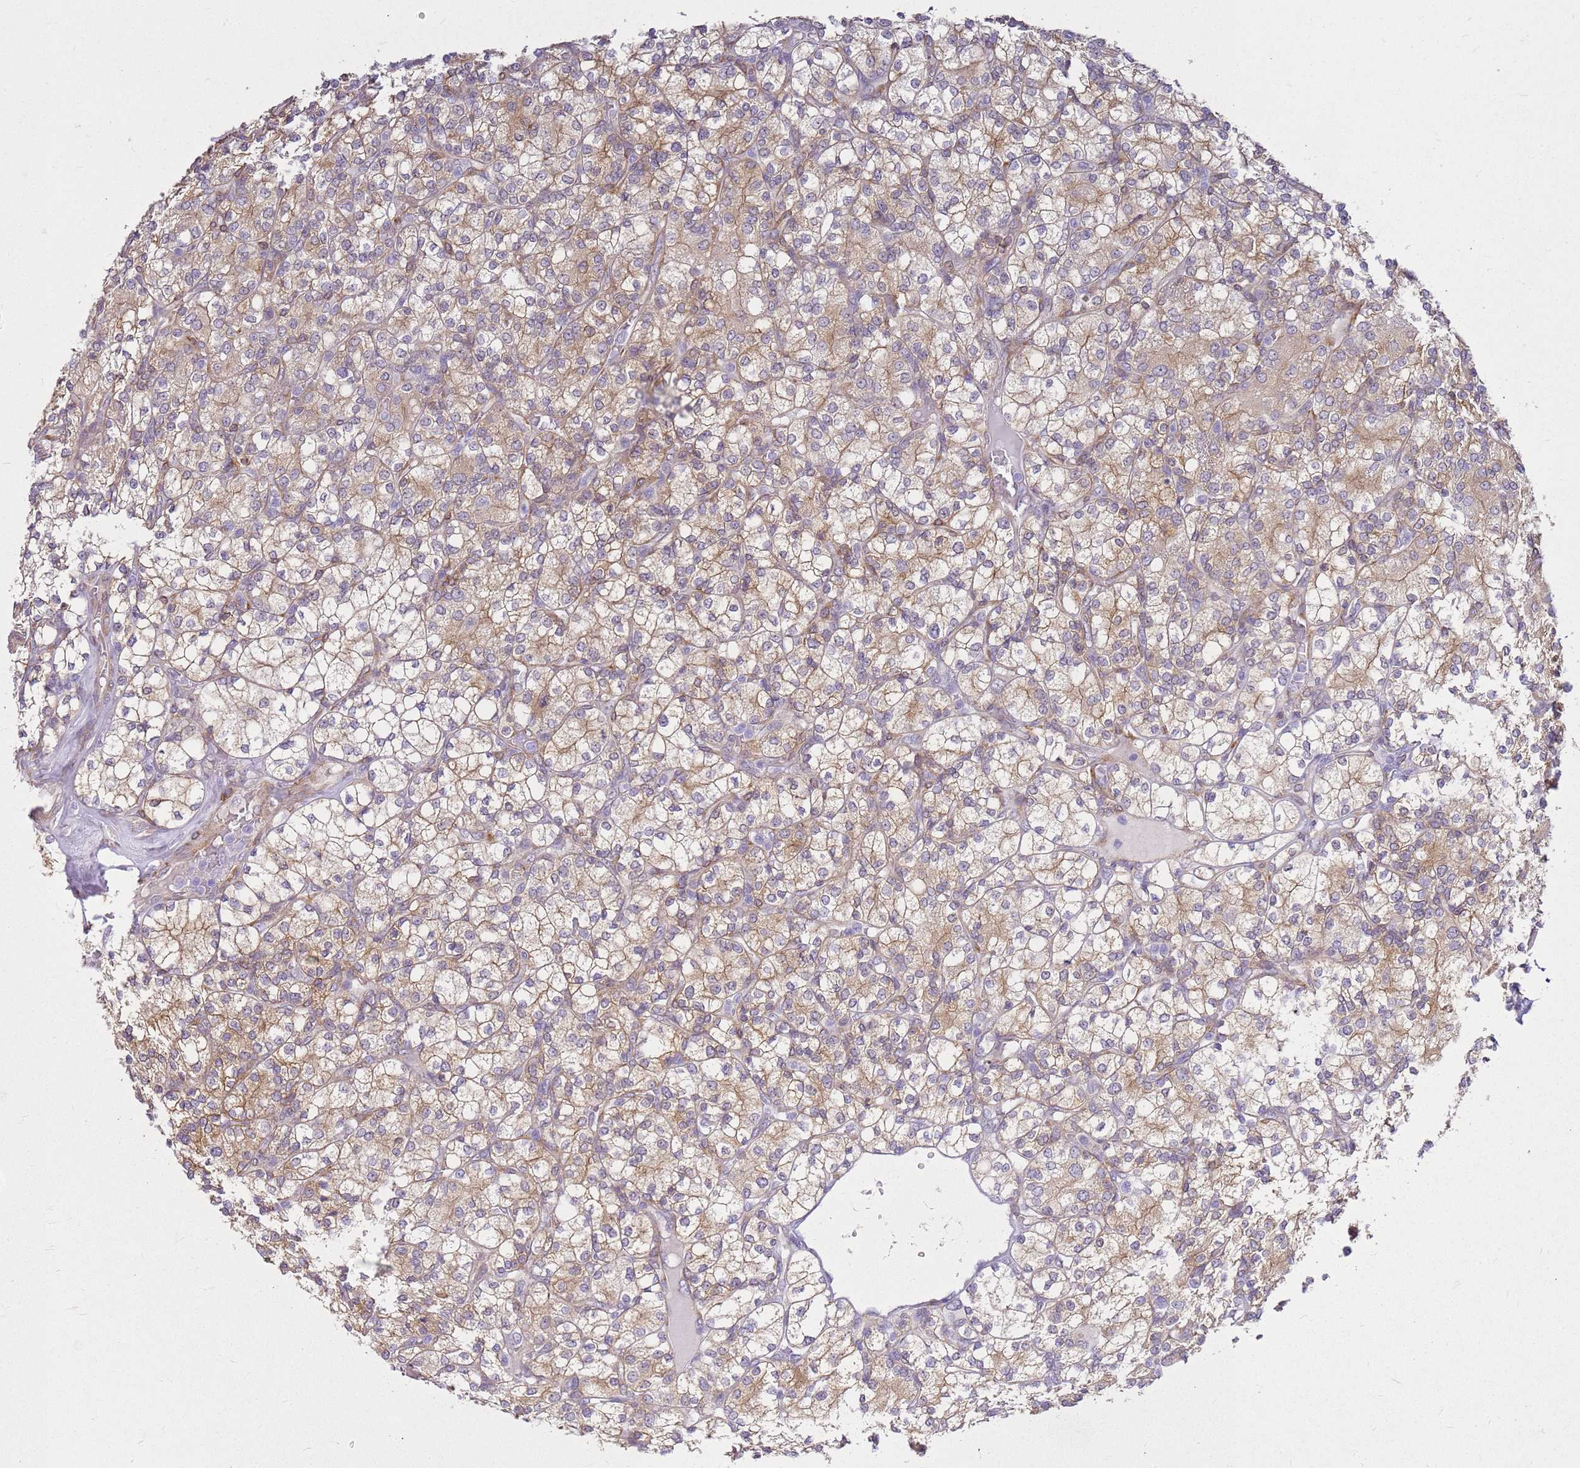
{"staining": {"intensity": "weak", "quantity": ">75%", "location": "cytoplasmic/membranous"}, "tissue": "renal cancer", "cell_type": "Tumor cells", "image_type": "cancer", "snomed": [{"axis": "morphology", "description": "Adenocarcinoma, NOS"}, {"axis": "topography", "description": "Kidney"}], "caption": "Protein expression analysis of renal cancer demonstrates weak cytoplasmic/membranous staining in approximately >75% of tumor cells. (DAB = brown stain, brightfield microscopy at high magnification).", "gene": "HSPB1", "patient": {"sex": "male", "age": 77}}